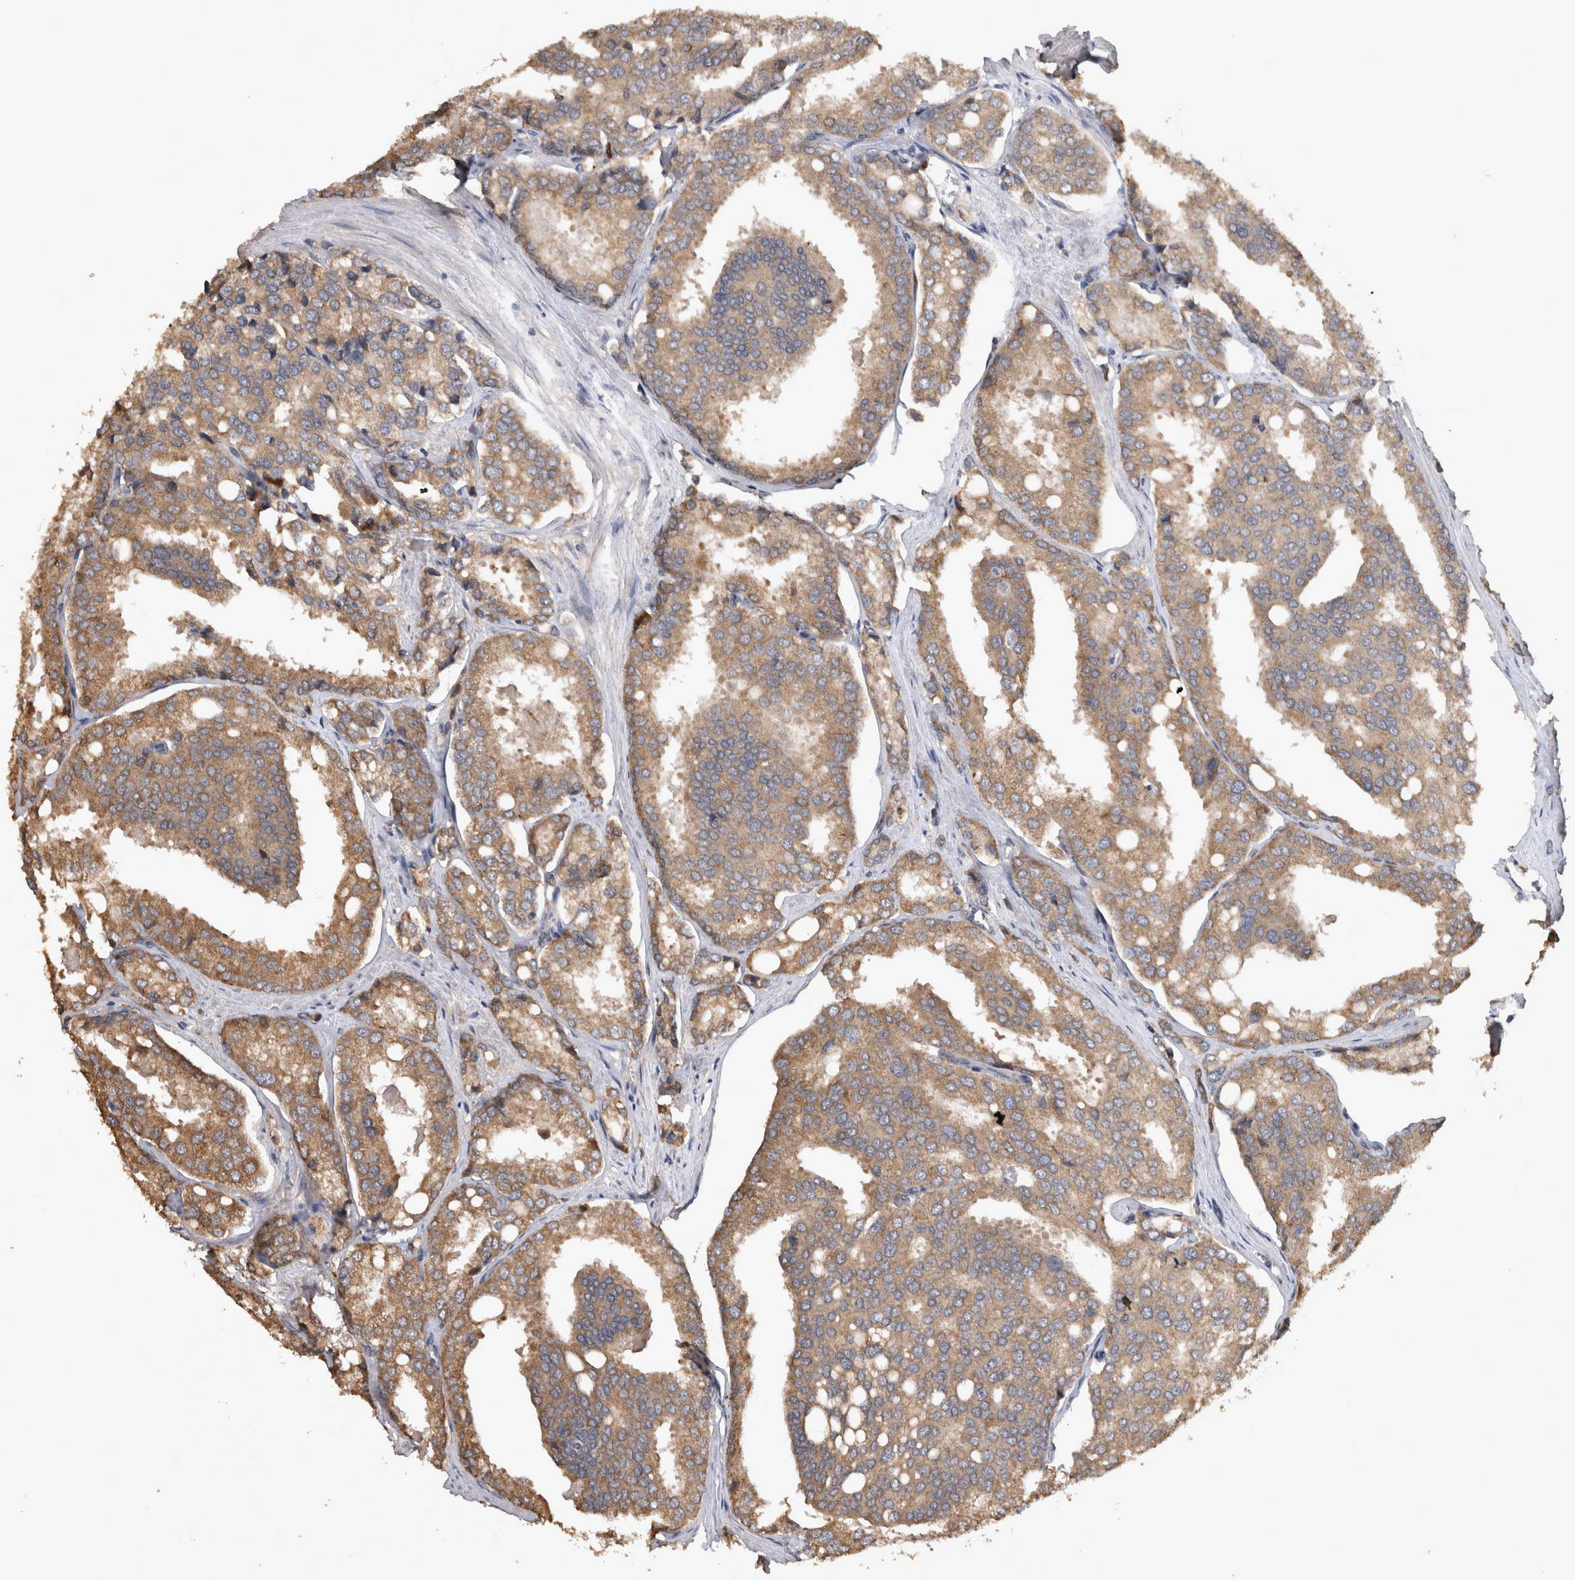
{"staining": {"intensity": "moderate", "quantity": ">75%", "location": "cytoplasmic/membranous"}, "tissue": "prostate cancer", "cell_type": "Tumor cells", "image_type": "cancer", "snomed": [{"axis": "morphology", "description": "Adenocarcinoma, High grade"}, {"axis": "topography", "description": "Prostate"}], "caption": "A histopathology image of prostate cancer stained for a protein reveals moderate cytoplasmic/membranous brown staining in tumor cells.", "gene": "TMED7", "patient": {"sex": "male", "age": 50}}